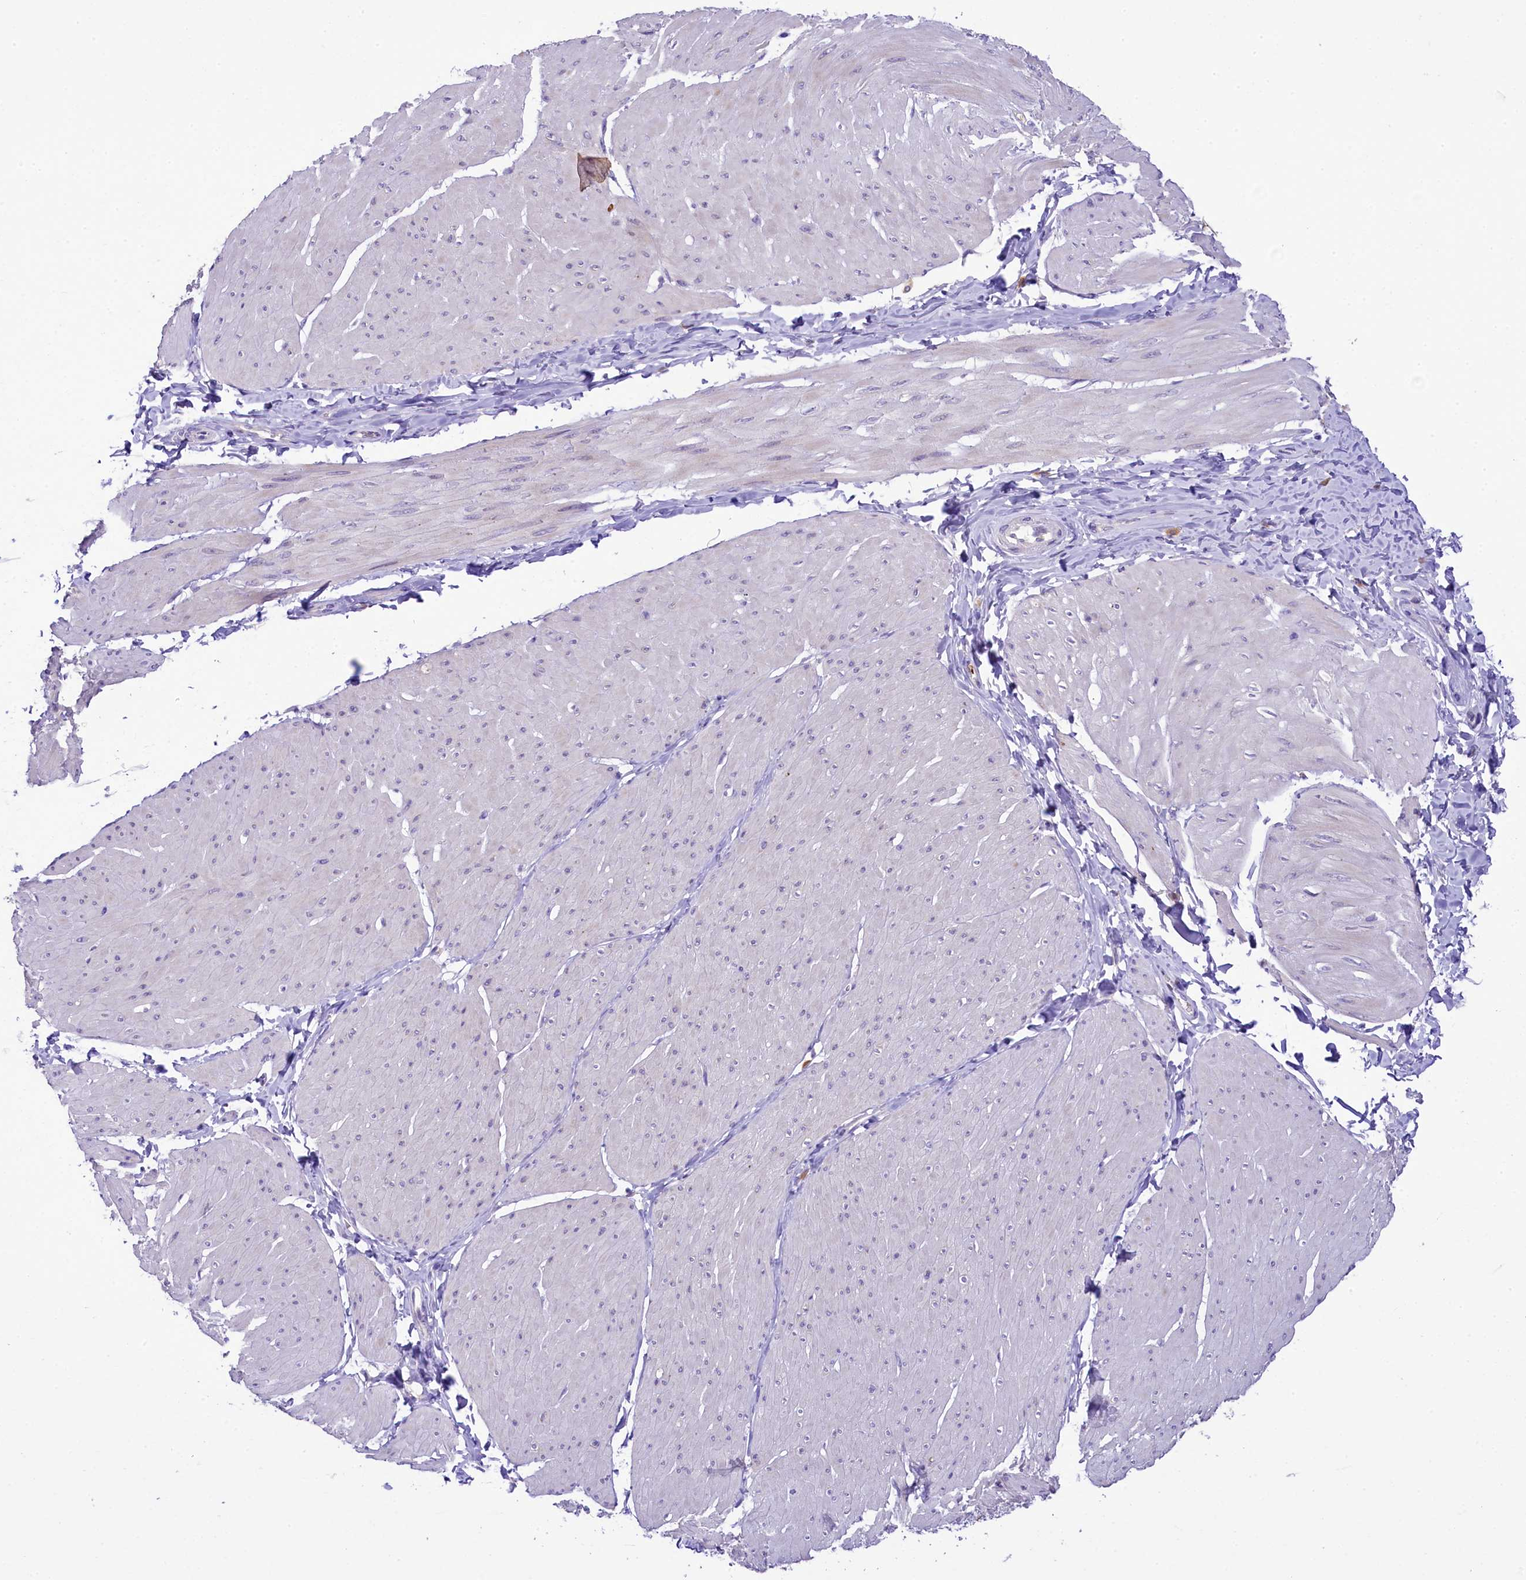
{"staining": {"intensity": "negative", "quantity": "none", "location": "none"}, "tissue": "smooth muscle", "cell_type": "Smooth muscle cells", "image_type": "normal", "snomed": [{"axis": "morphology", "description": "Urothelial carcinoma, High grade"}, {"axis": "topography", "description": "Urinary bladder"}], "caption": "This histopathology image is of unremarkable smooth muscle stained with immunohistochemistry (IHC) to label a protein in brown with the nuclei are counter-stained blue. There is no expression in smooth muscle cells.", "gene": "LARP4", "patient": {"sex": "male", "age": 46}}